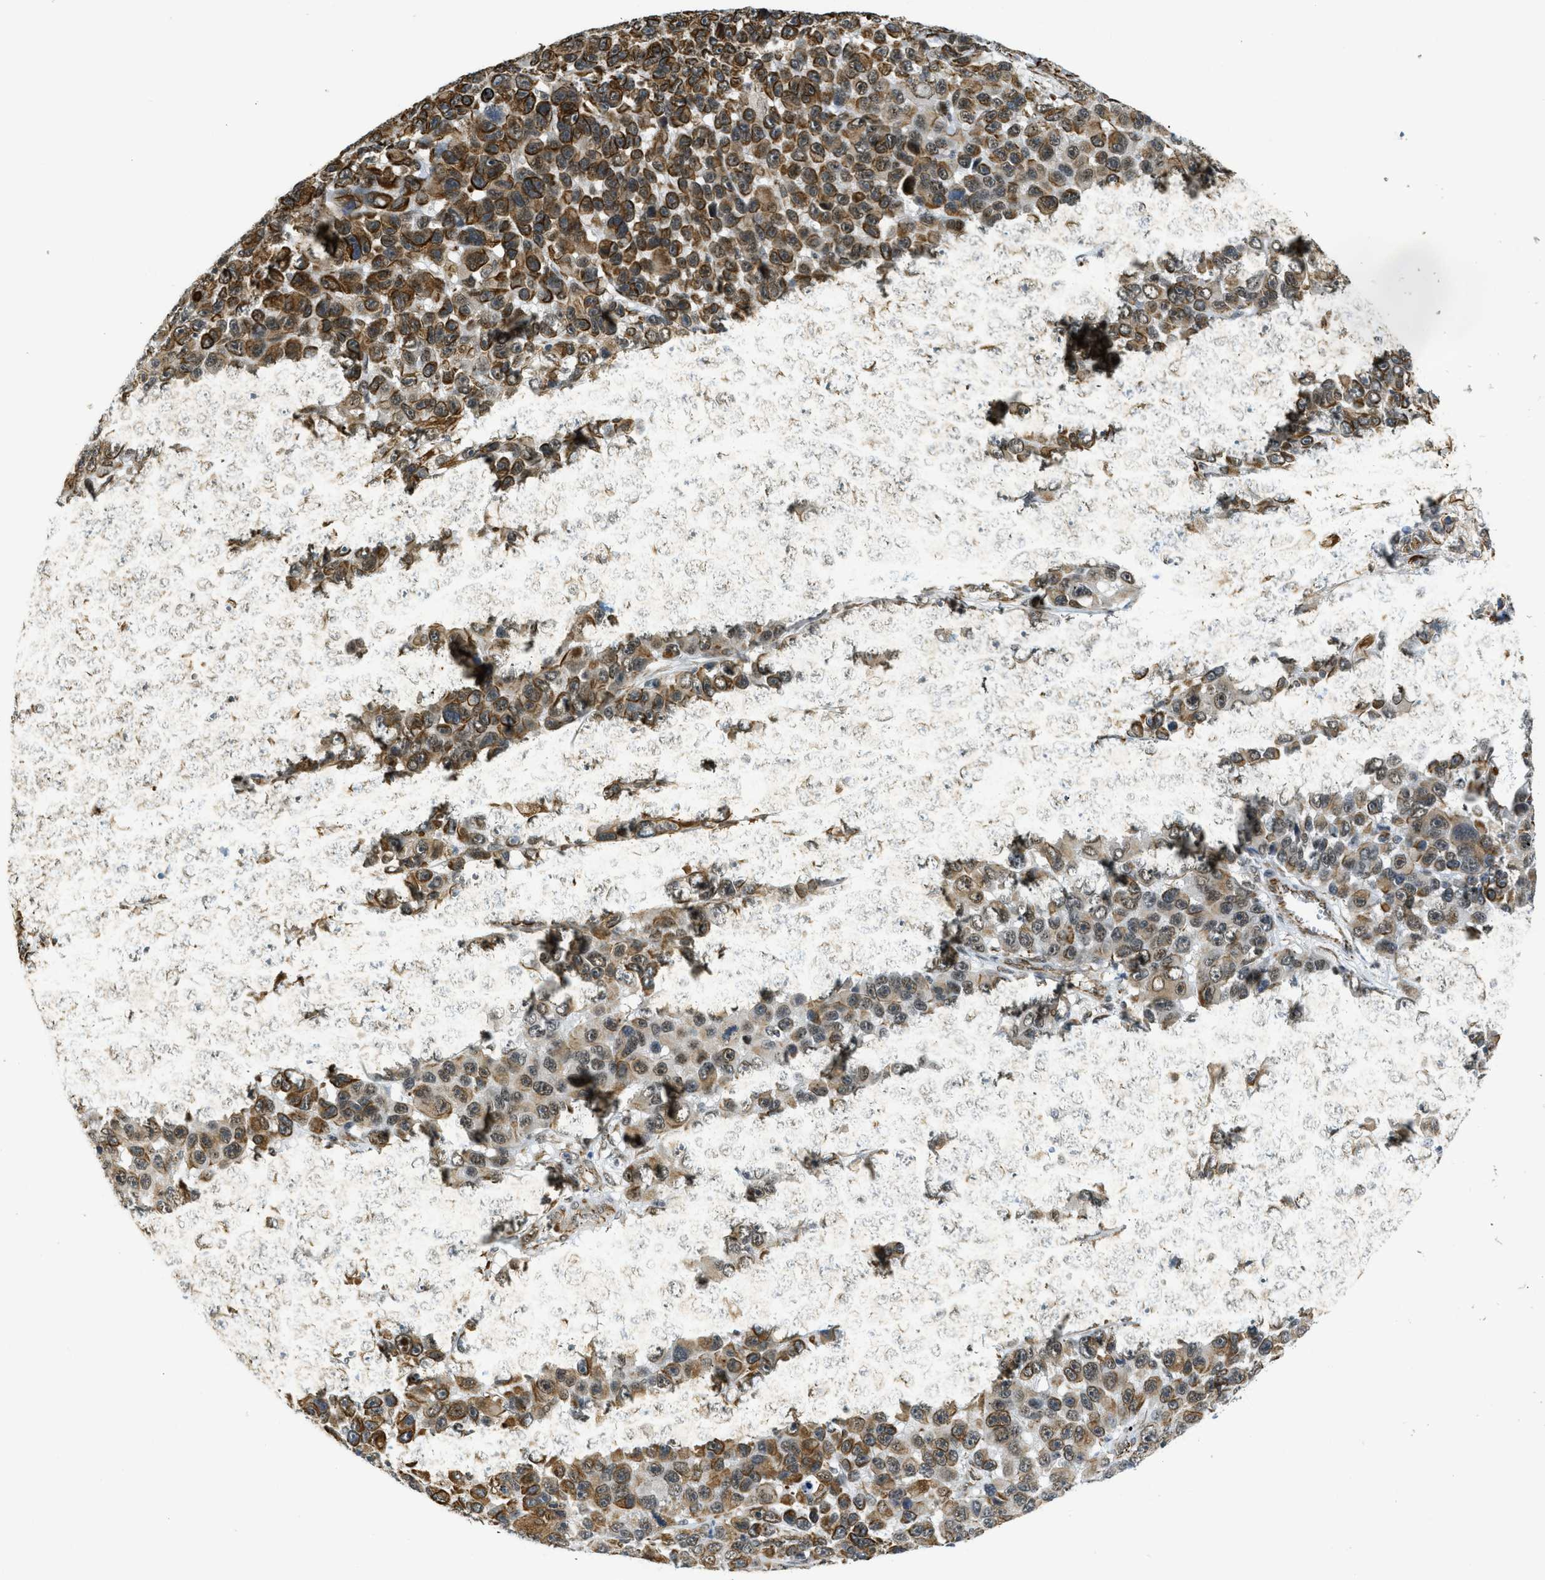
{"staining": {"intensity": "moderate", "quantity": ">75%", "location": "cytoplasmic/membranous,nuclear"}, "tissue": "melanoma", "cell_type": "Tumor cells", "image_type": "cancer", "snomed": [{"axis": "morphology", "description": "Malignant melanoma, NOS"}, {"axis": "topography", "description": "Skin"}], "caption": "Melanoma tissue exhibits moderate cytoplasmic/membranous and nuclear expression in about >75% of tumor cells", "gene": "LRRC8B", "patient": {"sex": "male", "age": 53}}